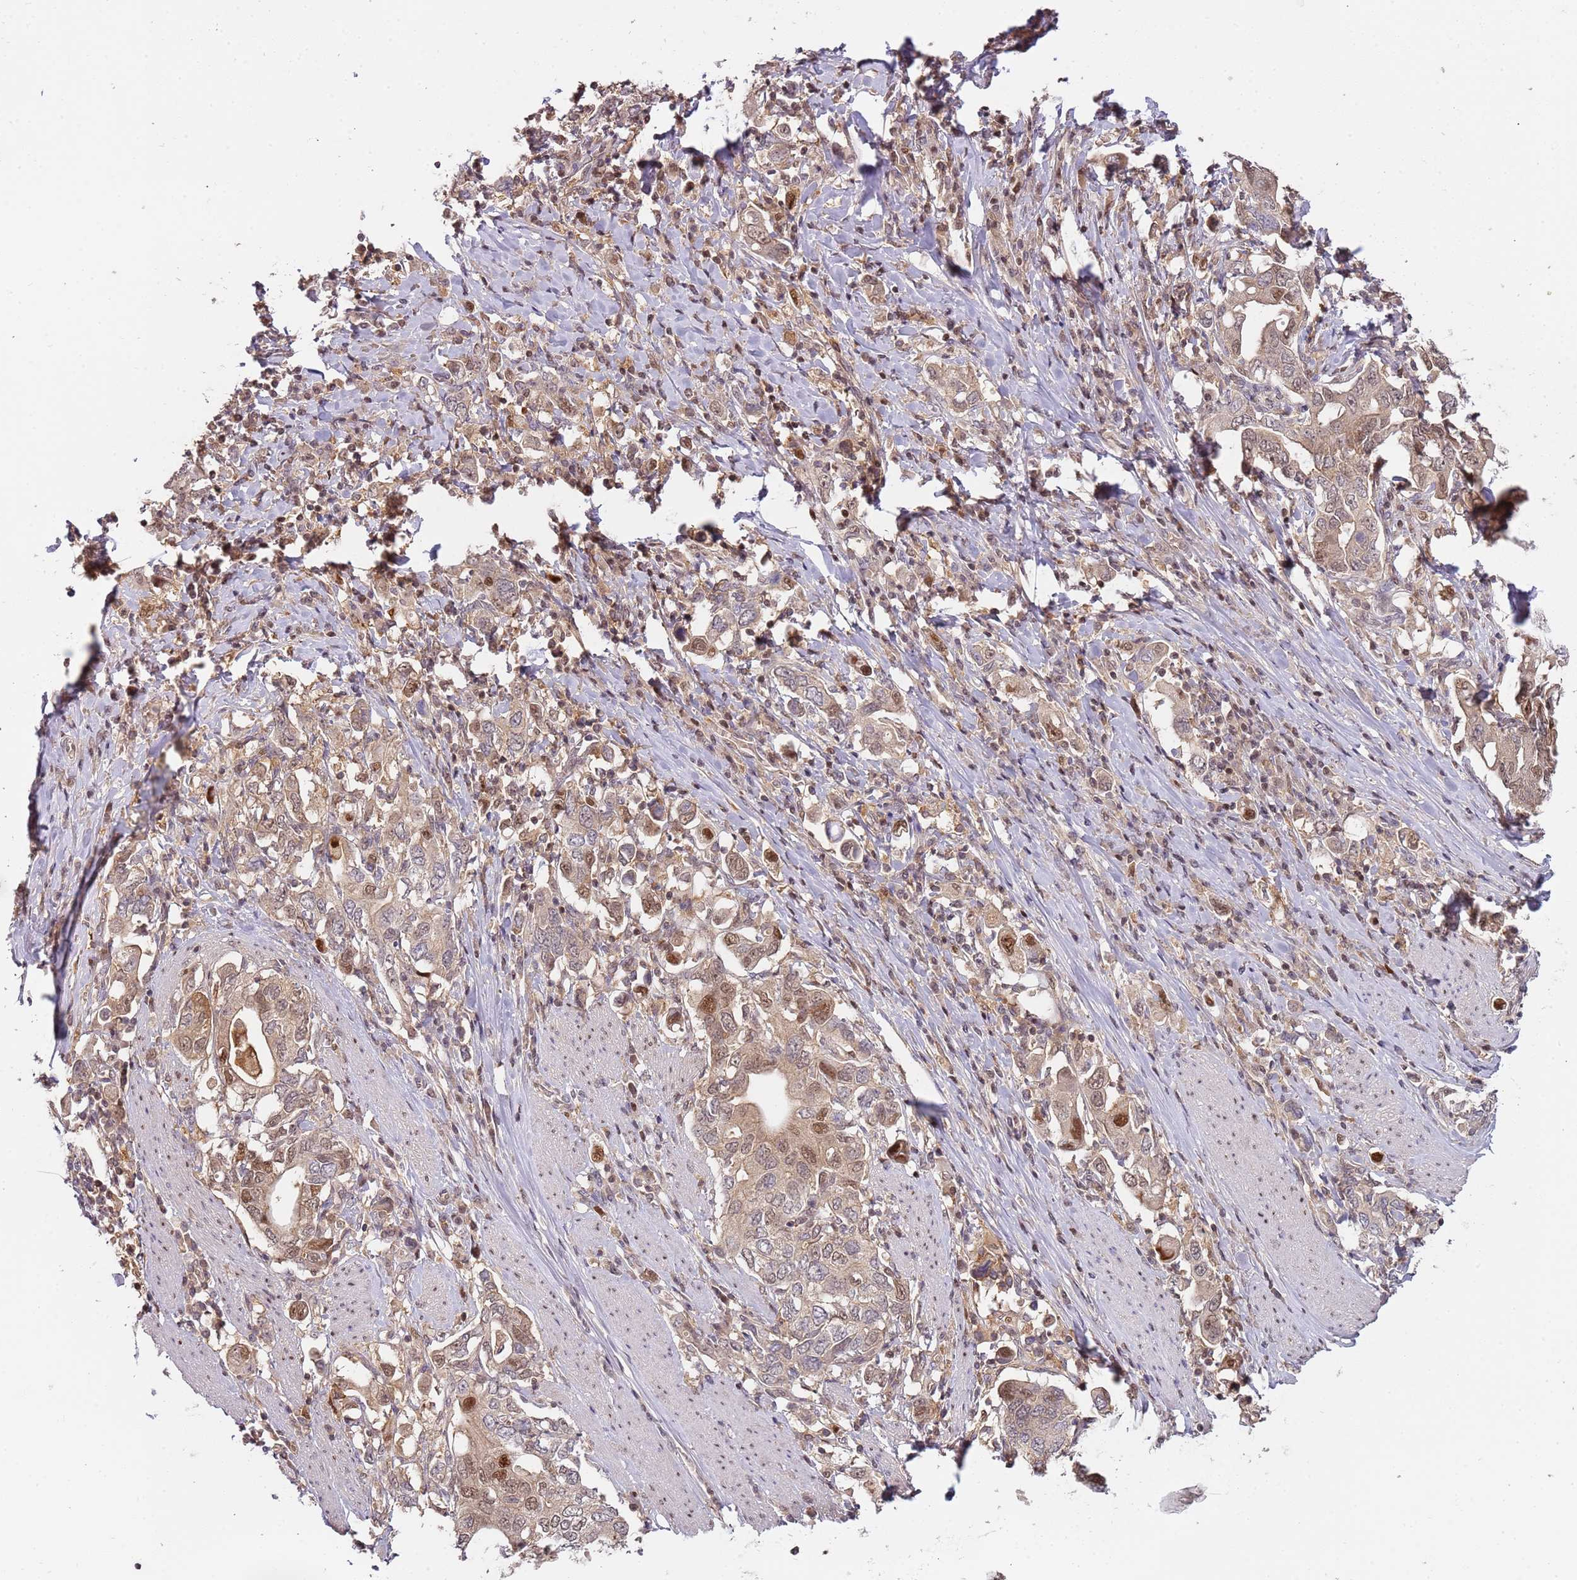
{"staining": {"intensity": "moderate", "quantity": "25%-75%", "location": "nuclear"}, "tissue": "stomach cancer", "cell_type": "Tumor cells", "image_type": "cancer", "snomed": [{"axis": "morphology", "description": "Adenocarcinoma, NOS"}, {"axis": "topography", "description": "Stomach, upper"}, {"axis": "topography", "description": "Stomach"}], "caption": "Immunohistochemistry (IHC) (DAB (3,3'-diaminobenzidine)) staining of stomach cancer reveals moderate nuclear protein positivity in approximately 25%-75% of tumor cells. Immunohistochemistry (IHC) stains the protein of interest in brown and the nuclei are stained blue.", "gene": "GSTO2", "patient": {"sex": "male", "age": 62}}